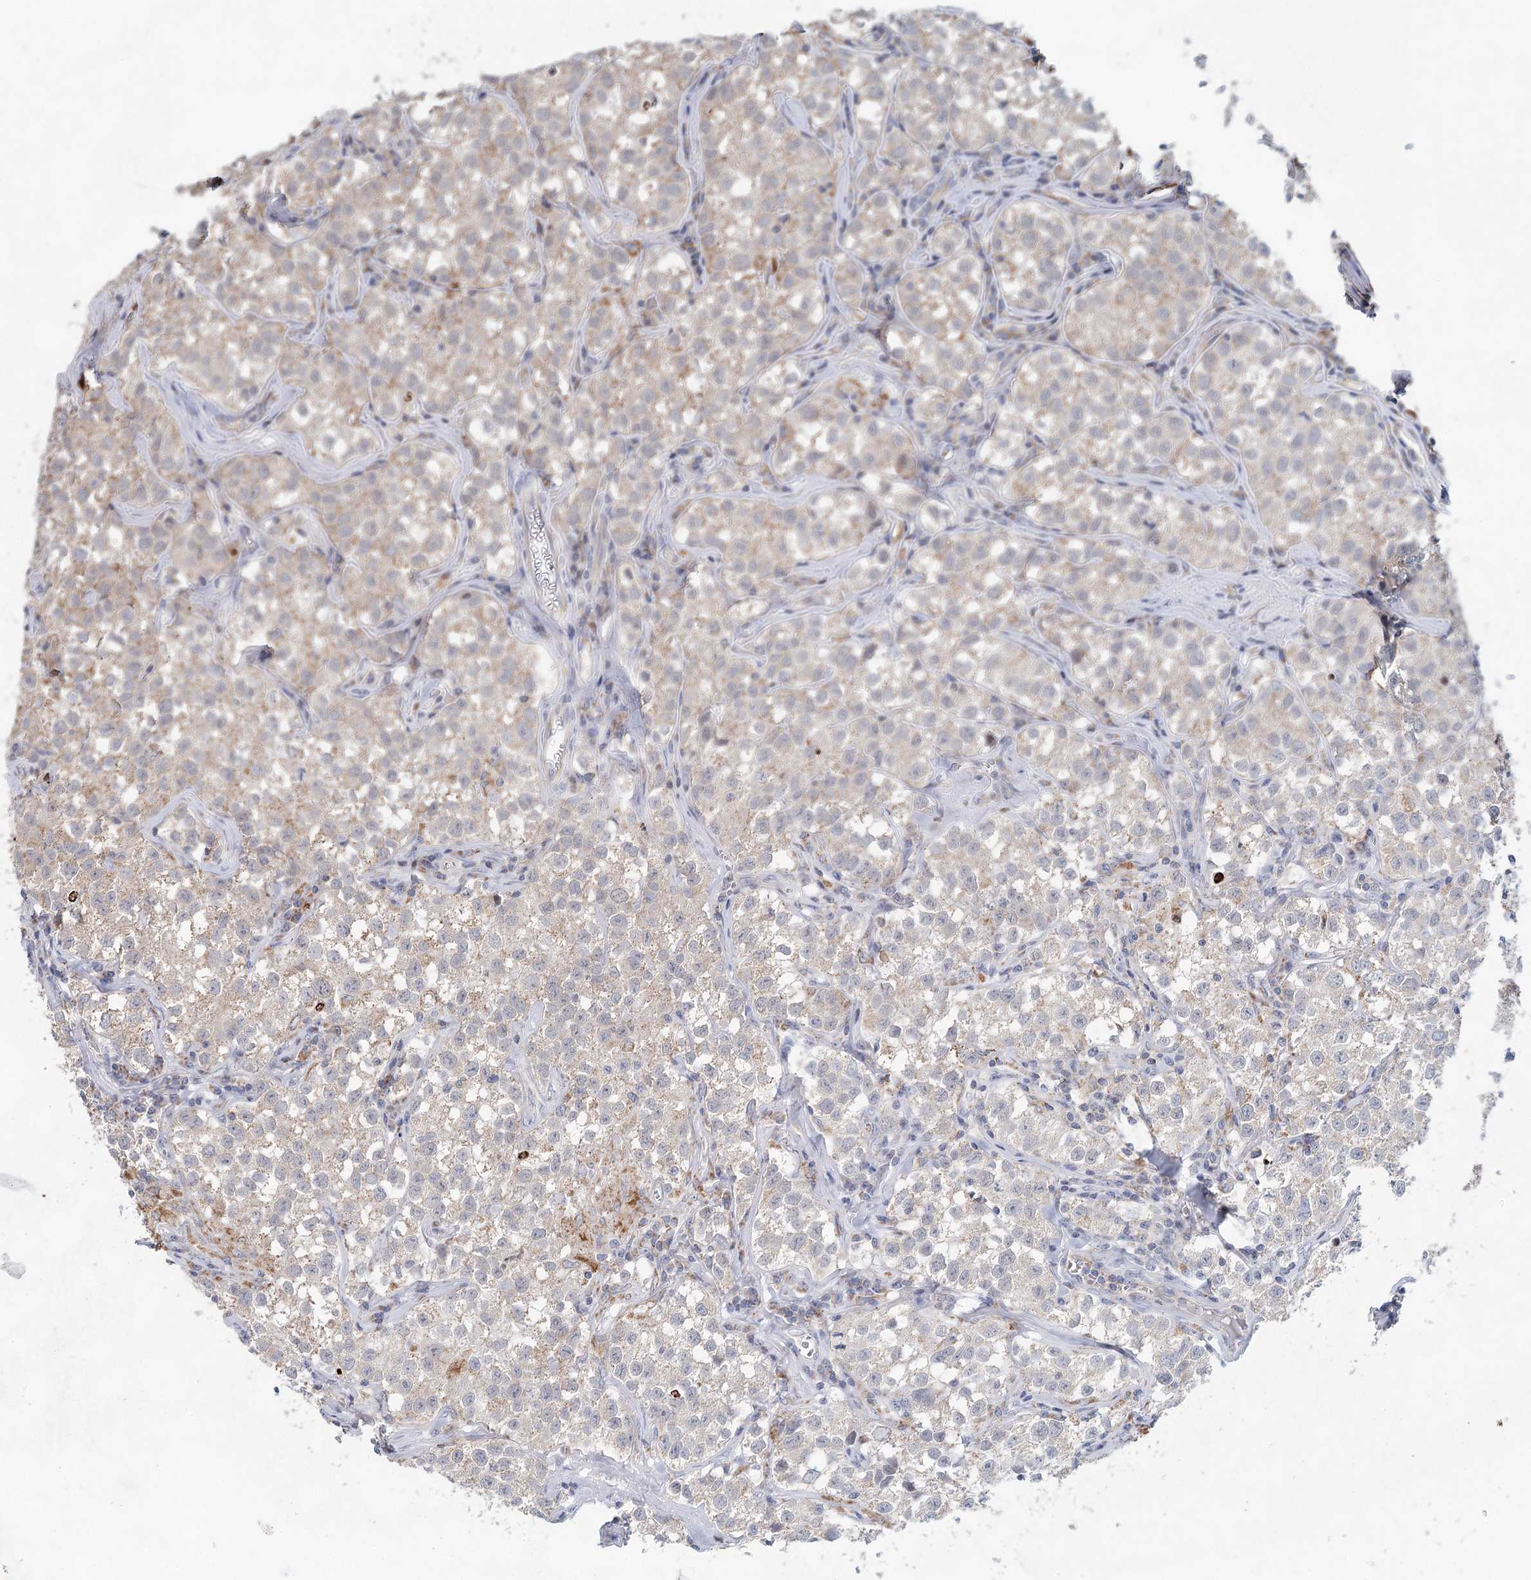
{"staining": {"intensity": "weak", "quantity": ">75%", "location": "cytoplasmic/membranous"}, "tissue": "testis cancer", "cell_type": "Tumor cells", "image_type": "cancer", "snomed": [{"axis": "morphology", "description": "Seminoma, NOS"}, {"axis": "morphology", "description": "Carcinoma, Embryonal, NOS"}, {"axis": "topography", "description": "Testis"}], "caption": "A high-resolution histopathology image shows immunohistochemistry staining of testis embryonal carcinoma, which exhibits weak cytoplasmic/membranous expression in approximately >75% of tumor cells.", "gene": "XPO6", "patient": {"sex": "male", "age": 43}}